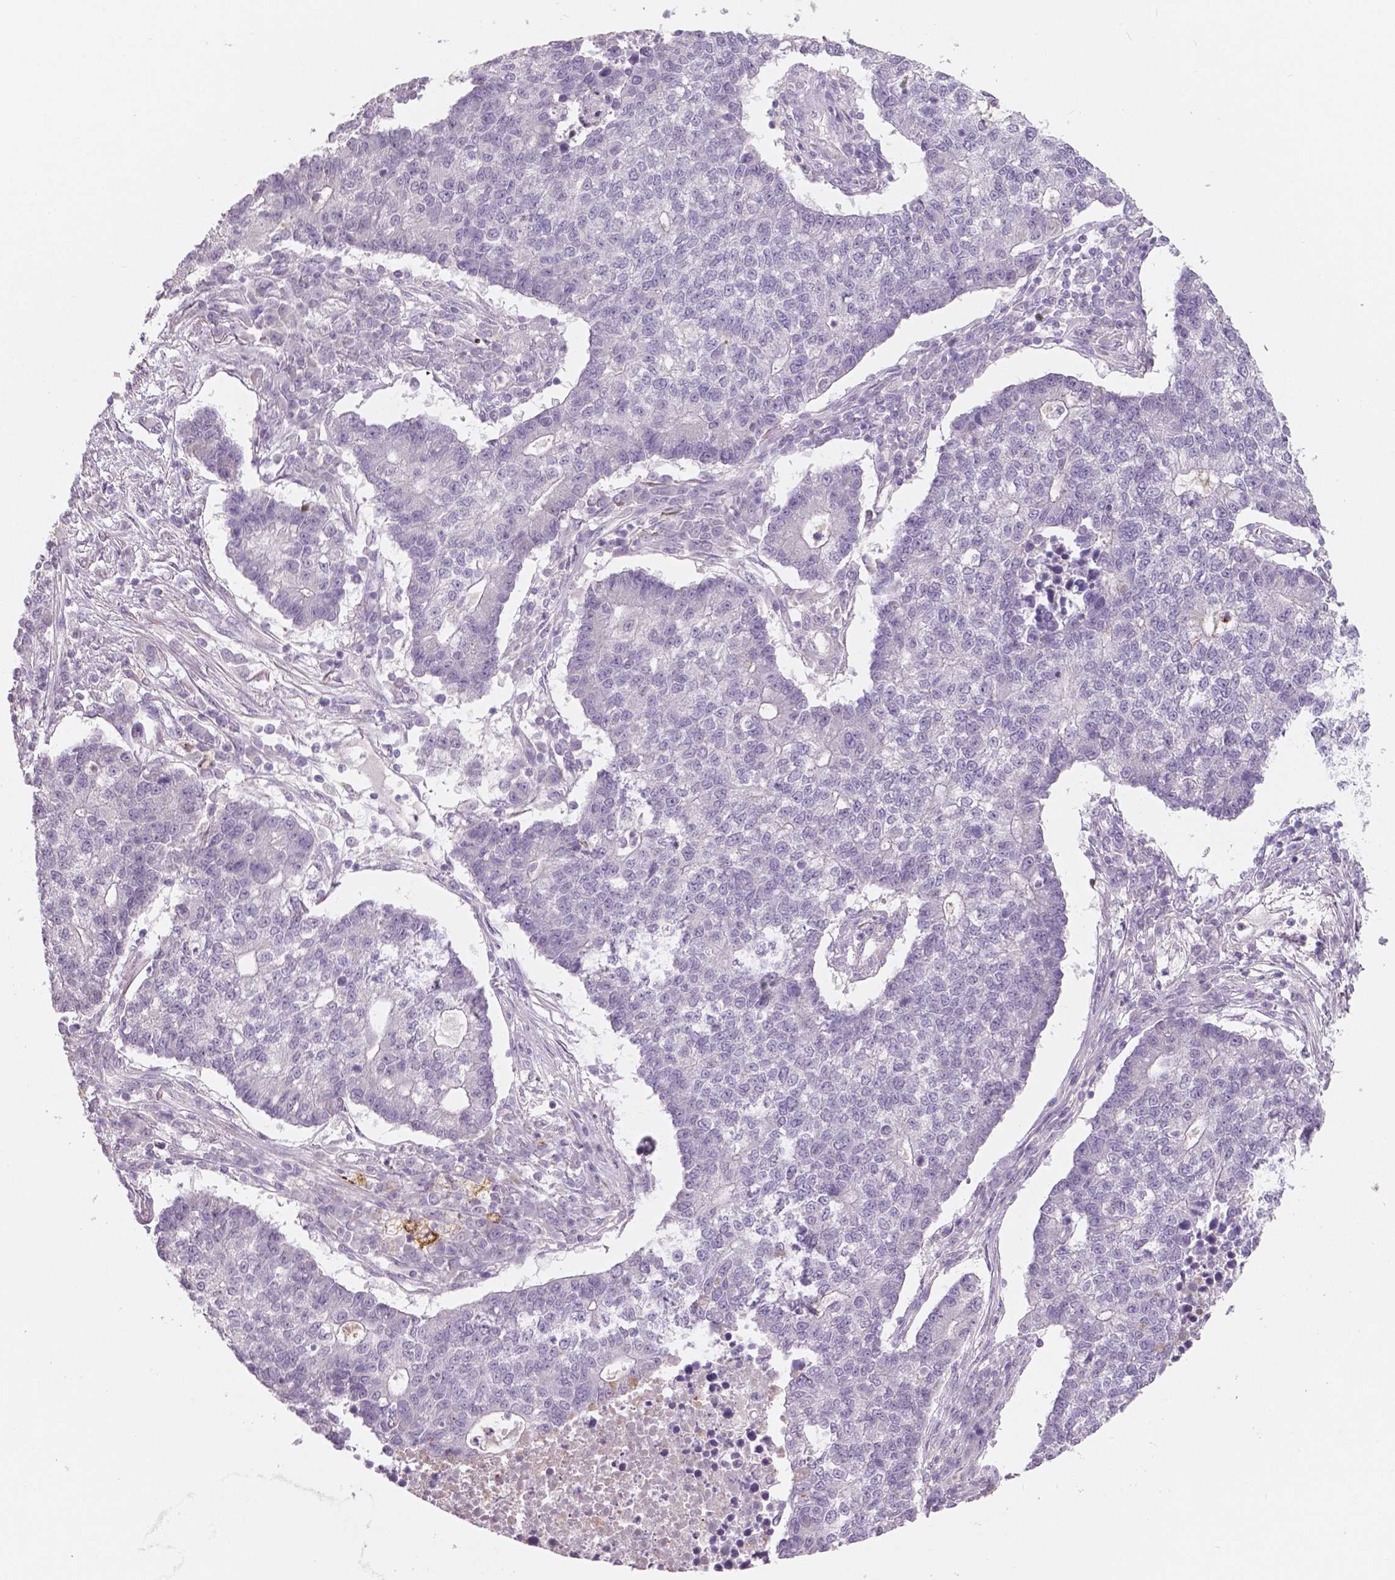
{"staining": {"intensity": "negative", "quantity": "none", "location": "none"}, "tissue": "lung cancer", "cell_type": "Tumor cells", "image_type": "cancer", "snomed": [{"axis": "morphology", "description": "Adenocarcinoma, NOS"}, {"axis": "topography", "description": "Lung"}], "caption": "IHC of human lung cancer (adenocarcinoma) displays no expression in tumor cells.", "gene": "APOA4", "patient": {"sex": "male", "age": 57}}